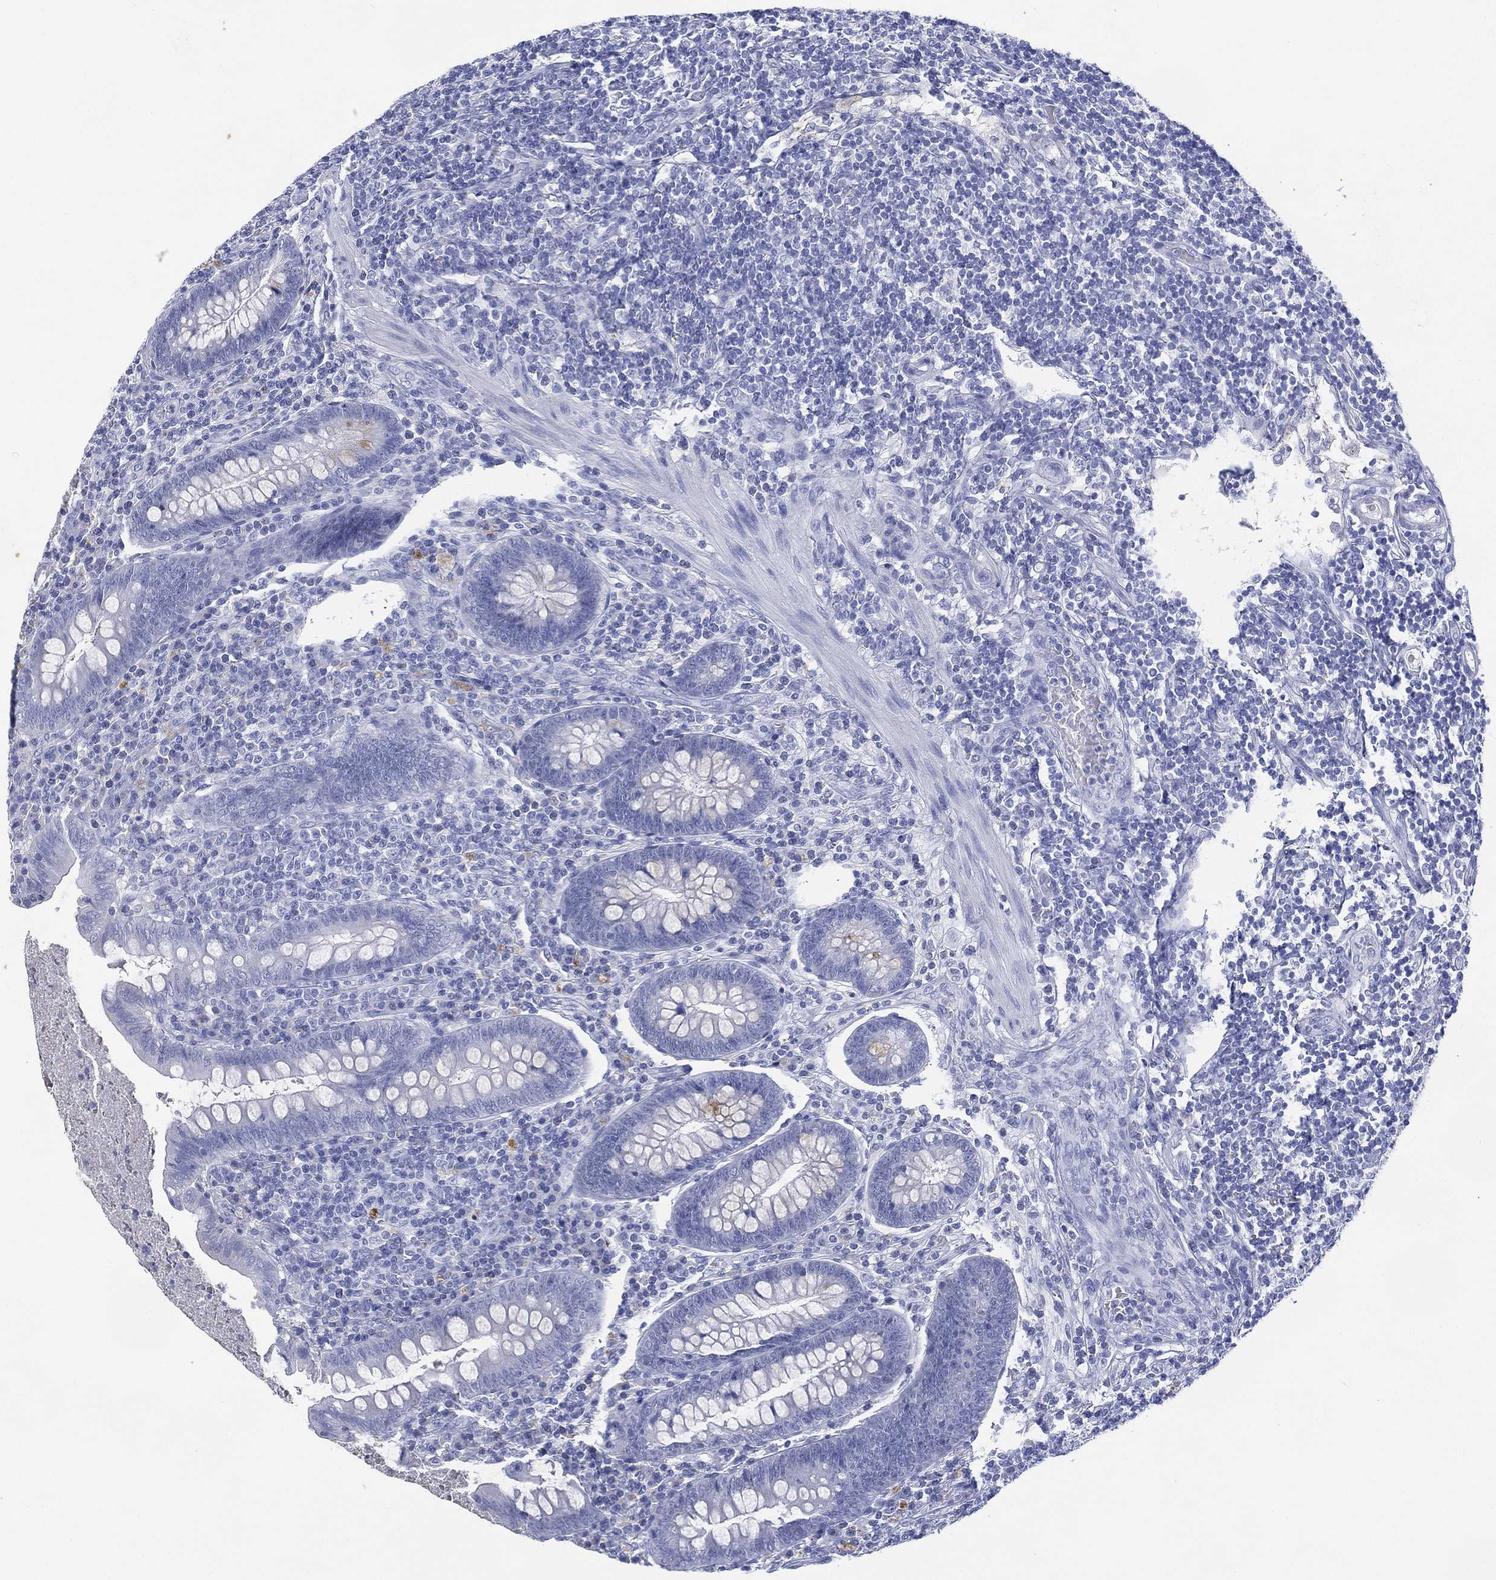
{"staining": {"intensity": "negative", "quantity": "none", "location": "none"}, "tissue": "appendix", "cell_type": "Glandular cells", "image_type": "normal", "snomed": [{"axis": "morphology", "description": "Normal tissue, NOS"}, {"axis": "topography", "description": "Appendix"}], "caption": "An immunohistochemistry (IHC) photomicrograph of benign appendix is shown. There is no staining in glandular cells of appendix.", "gene": "DSG1", "patient": {"sex": "male", "age": 47}}